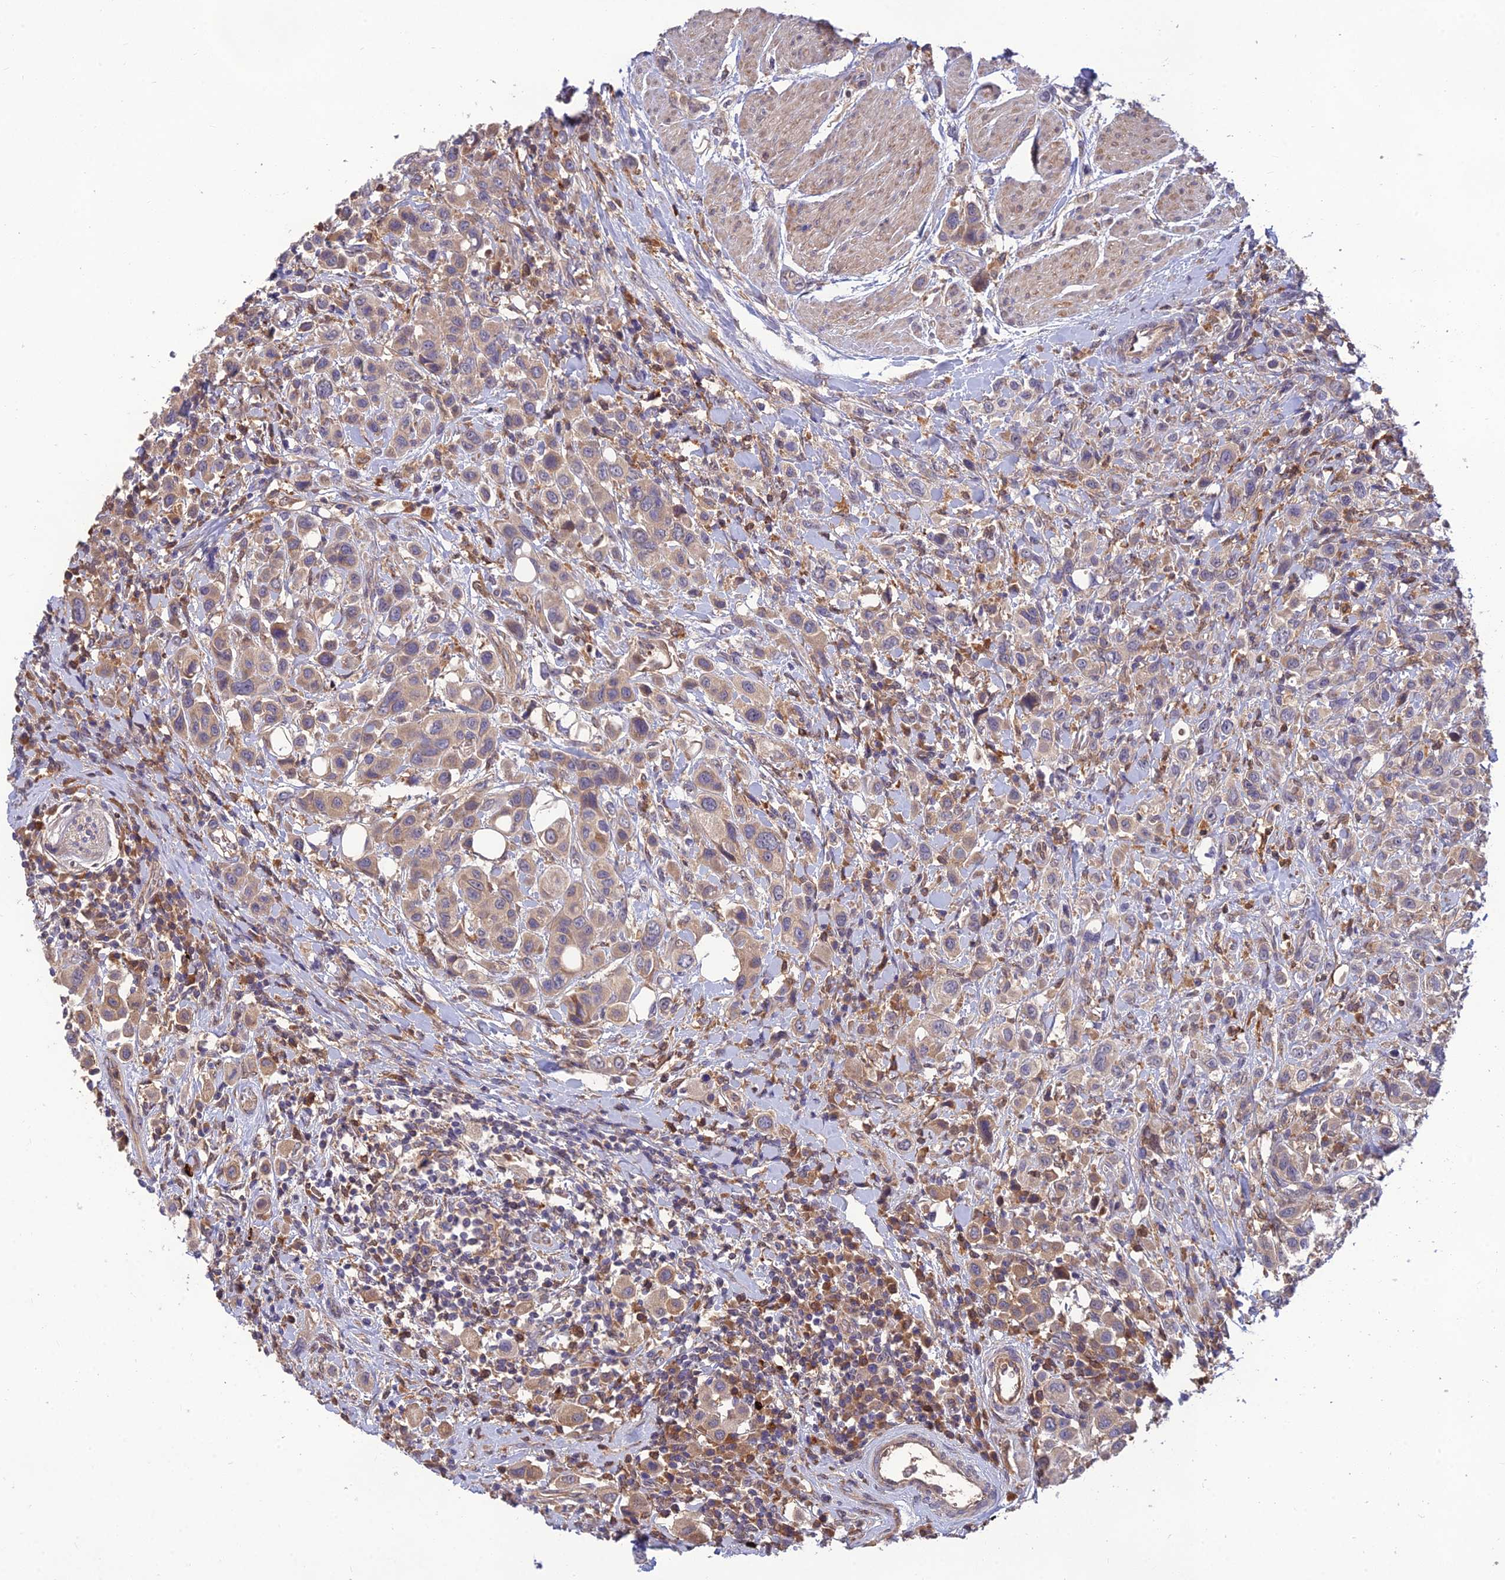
{"staining": {"intensity": "weak", "quantity": ">75%", "location": "cytoplasmic/membranous"}, "tissue": "urothelial cancer", "cell_type": "Tumor cells", "image_type": "cancer", "snomed": [{"axis": "morphology", "description": "Urothelial carcinoma, High grade"}, {"axis": "topography", "description": "Urinary bladder"}], "caption": "Approximately >75% of tumor cells in human urothelial carcinoma (high-grade) show weak cytoplasmic/membranous protein expression as visualized by brown immunohistochemical staining.", "gene": "FAM151B", "patient": {"sex": "male", "age": 50}}